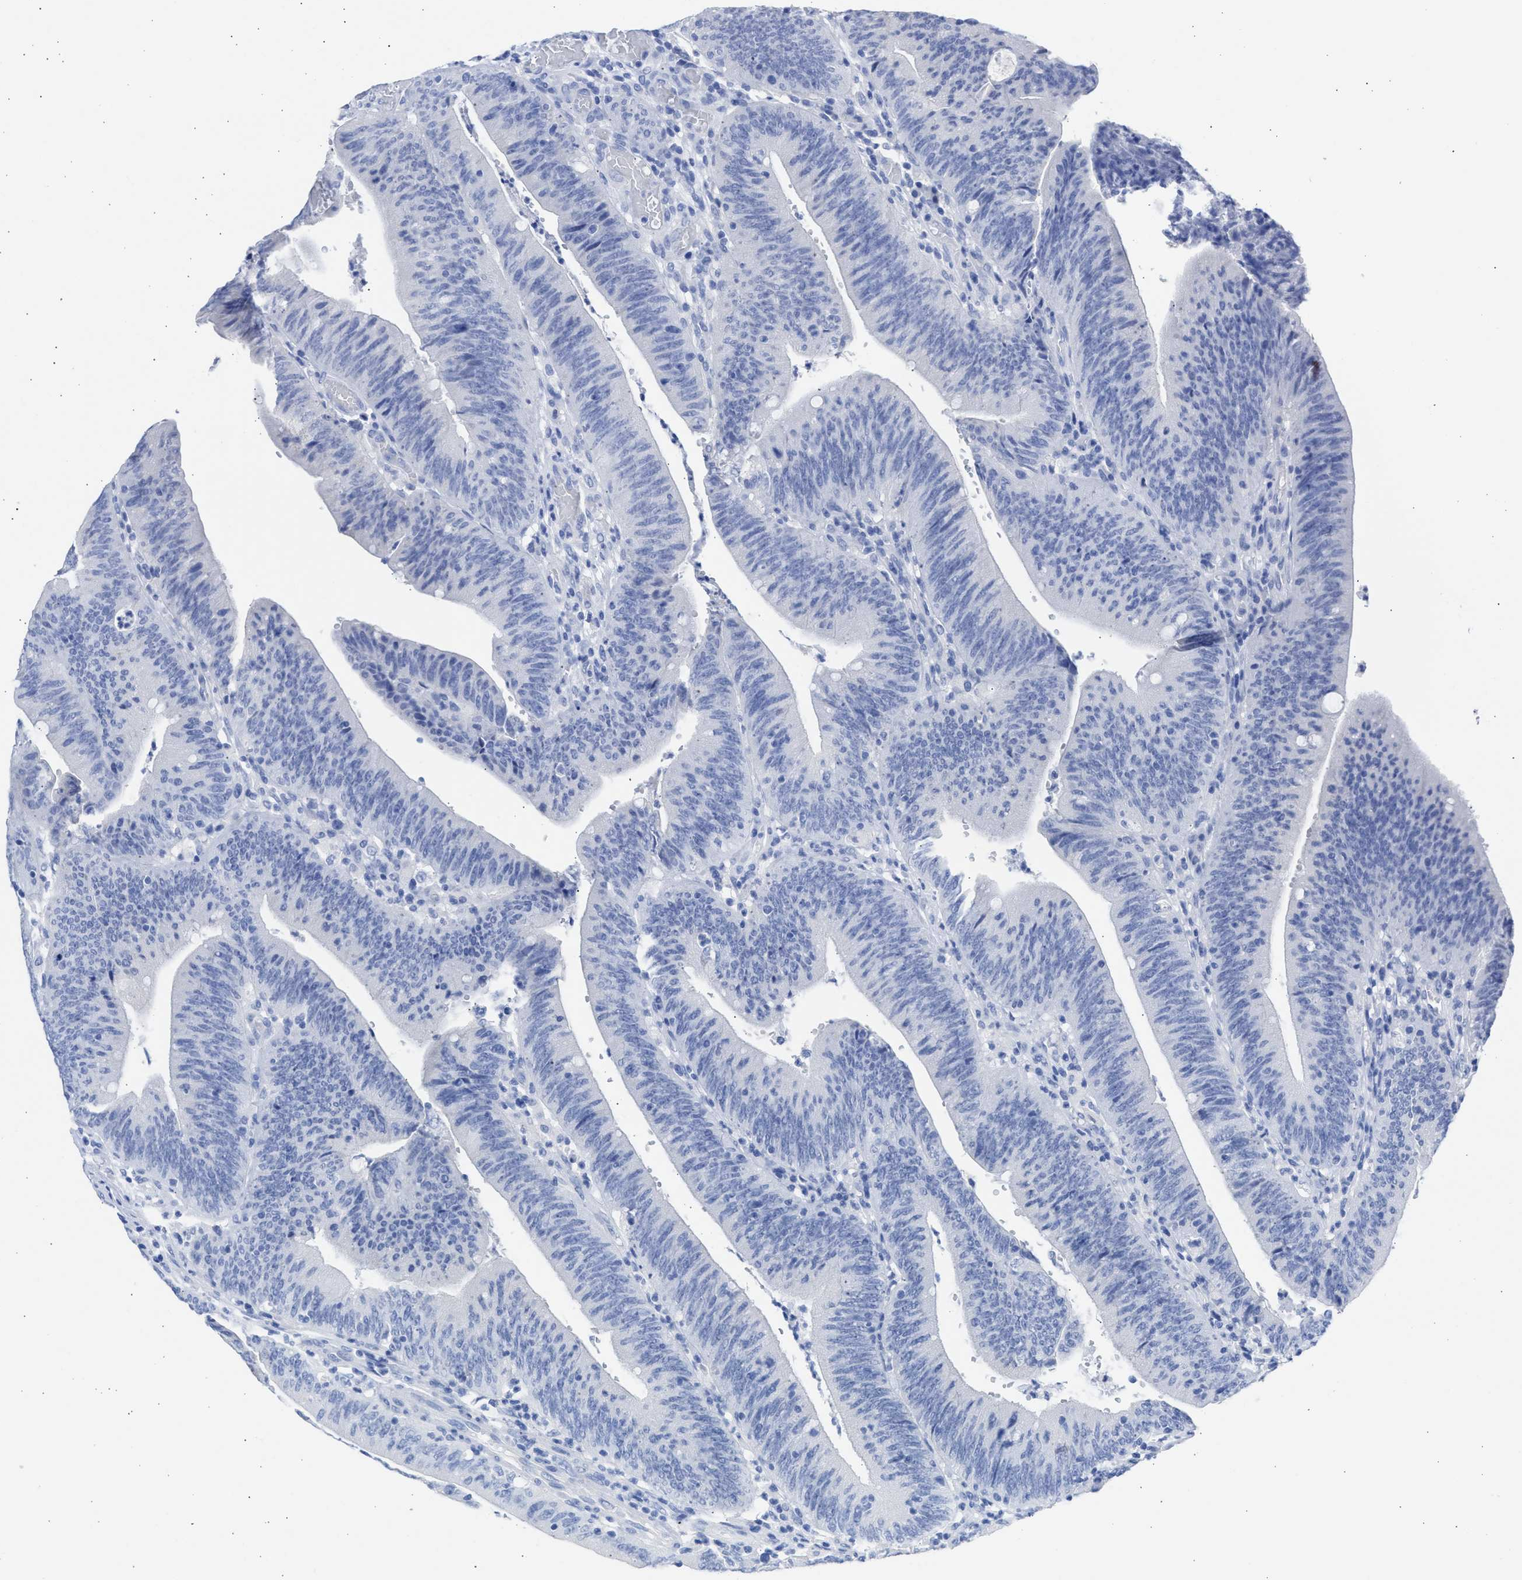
{"staining": {"intensity": "negative", "quantity": "none", "location": "none"}, "tissue": "colorectal cancer", "cell_type": "Tumor cells", "image_type": "cancer", "snomed": [{"axis": "morphology", "description": "Normal tissue, NOS"}, {"axis": "morphology", "description": "Adenocarcinoma, NOS"}, {"axis": "topography", "description": "Rectum"}], "caption": "An IHC photomicrograph of colorectal cancer is shown. There is no staining in tumor cells of colorectal cancer.", "gene": "NCAM1", "patient": {"sex": "female", "age": 66}}